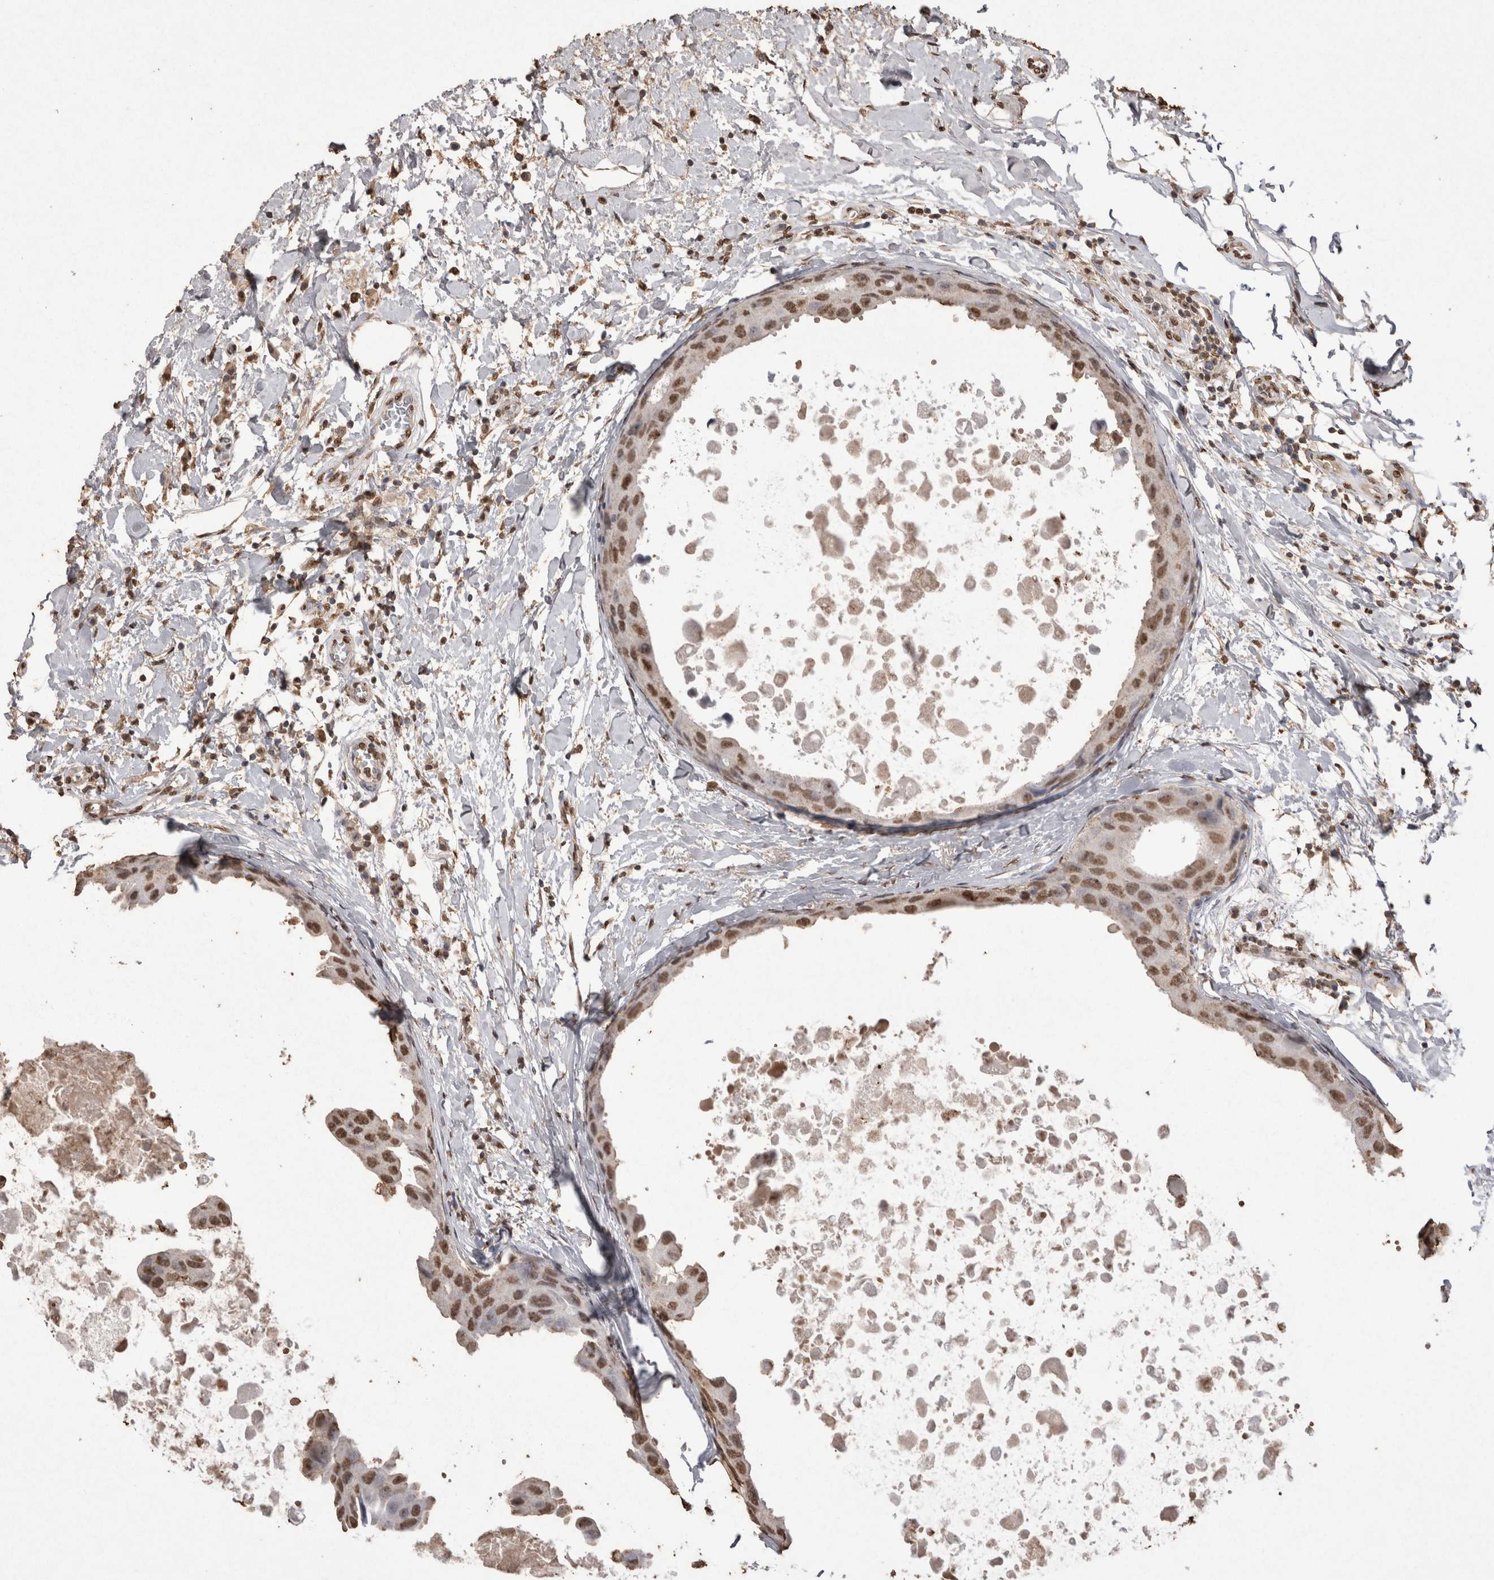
{"staining": {"intensity": "moderate", "quantity": ">75%", "location": "nuclear"}, "tissue": "breast cancer", "cell_type": "Tumor cells", "image_type": "cancer", "snomed": [{"axis": "morphology", "description": "Duct carcinoma"}, {"axis": "topography", "description": "Breast"}], "caption": "Immunohistochemical staining of breast invasive ductal carcinoma exhibits moderate nuclear protein positivity in about >75% of tumor cells.", "gene": "POU5F1", "patient": {"sex": "female", "age": 27}}